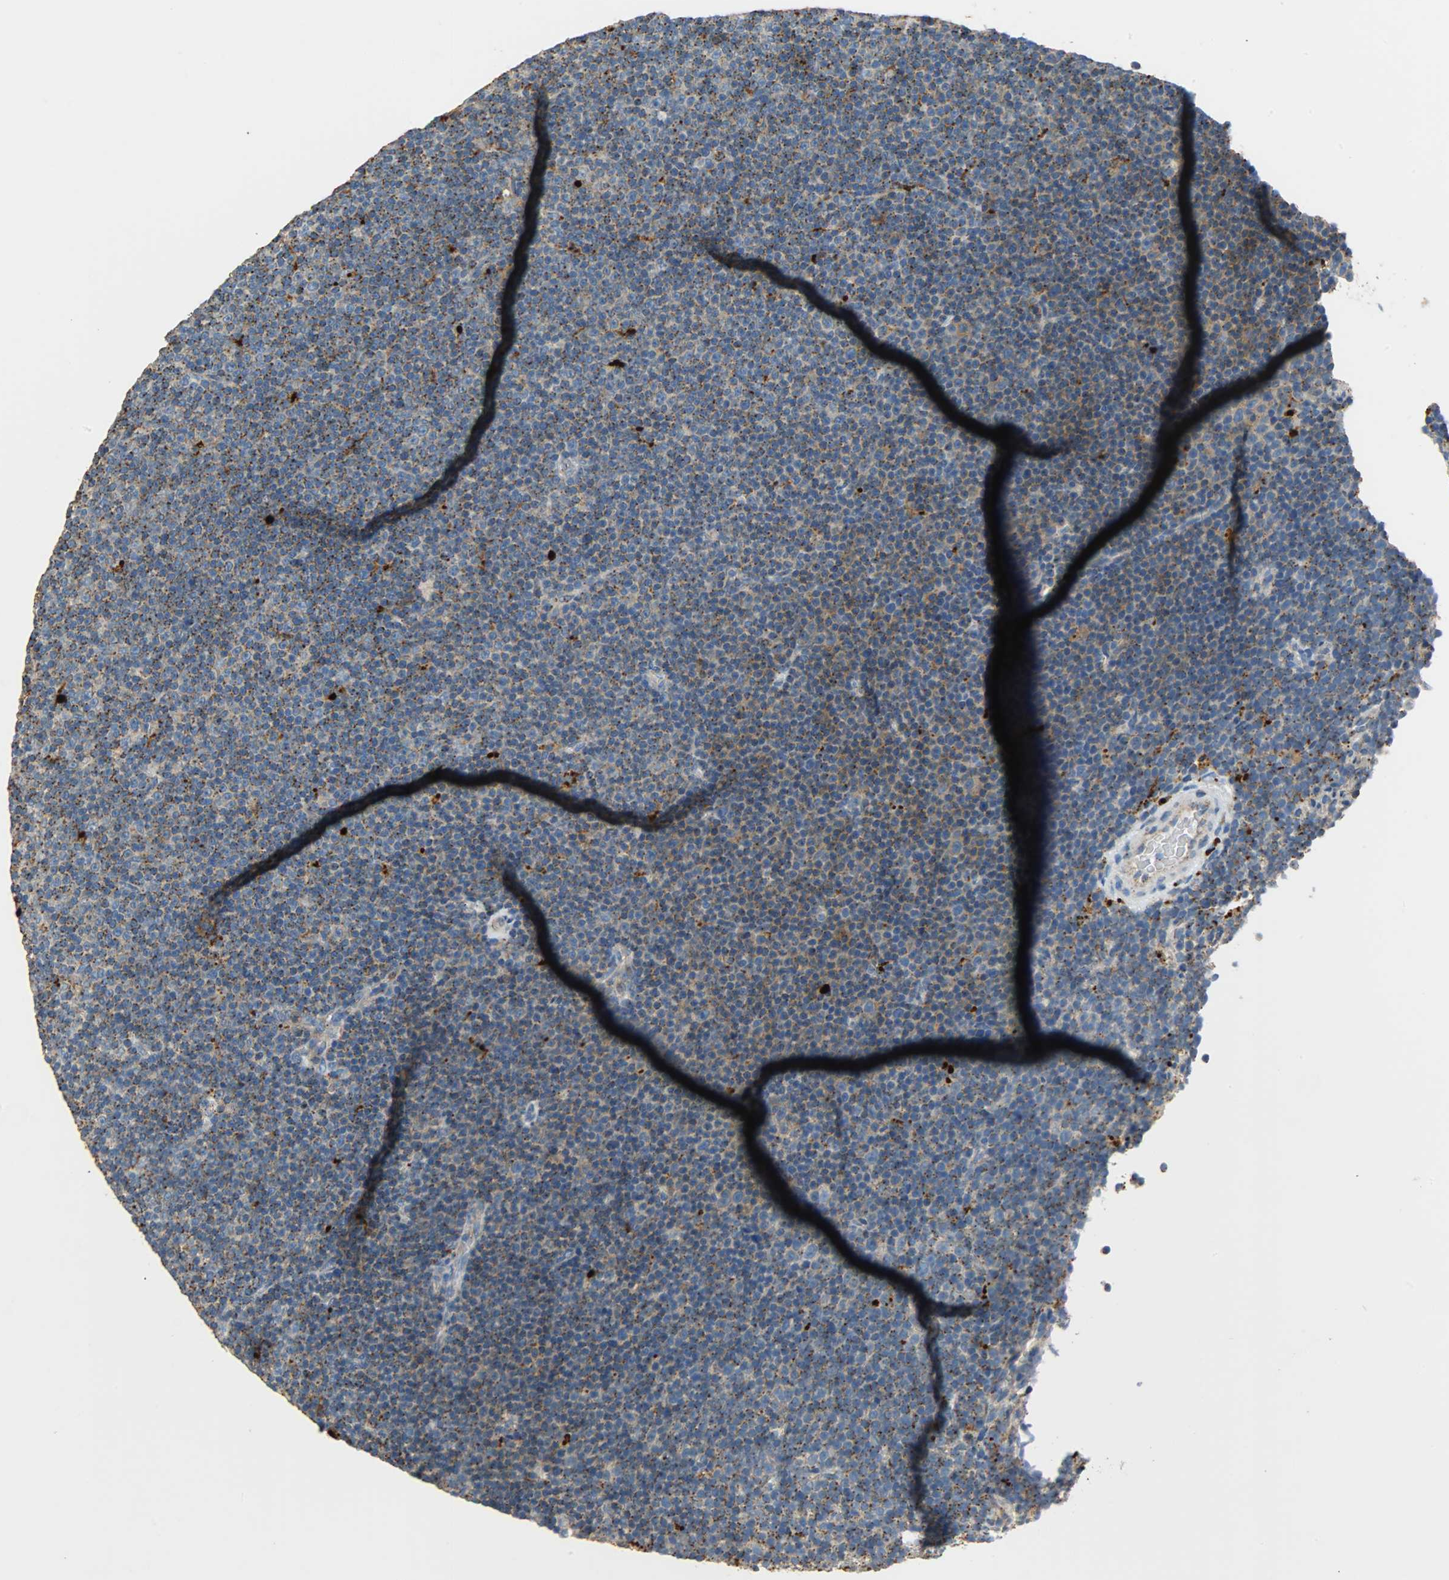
{"staining": {"intensity": "moderate", "quantity": ">75%", "location": "cytoplasmic/membranous"}, "tissue": "lymphoma", "cell_type": "Tumor cells", "image_type": "cancer", "snomed": [{"axis": "morphology", "description": "Malignant lymphoma, non-Hodgkin's type, Low grade"}, {"axis": "topography", "description": "Lymph node"}], "caption": "This histopathology image reveals immunohistochemistry (IHC) staining of lymphoma, with medium moderate cytoplasmic/membranous positivity in about >75% of tumor cells.", "gene": "ASAH1", "patient": {"sex": "female", "age": 67}}